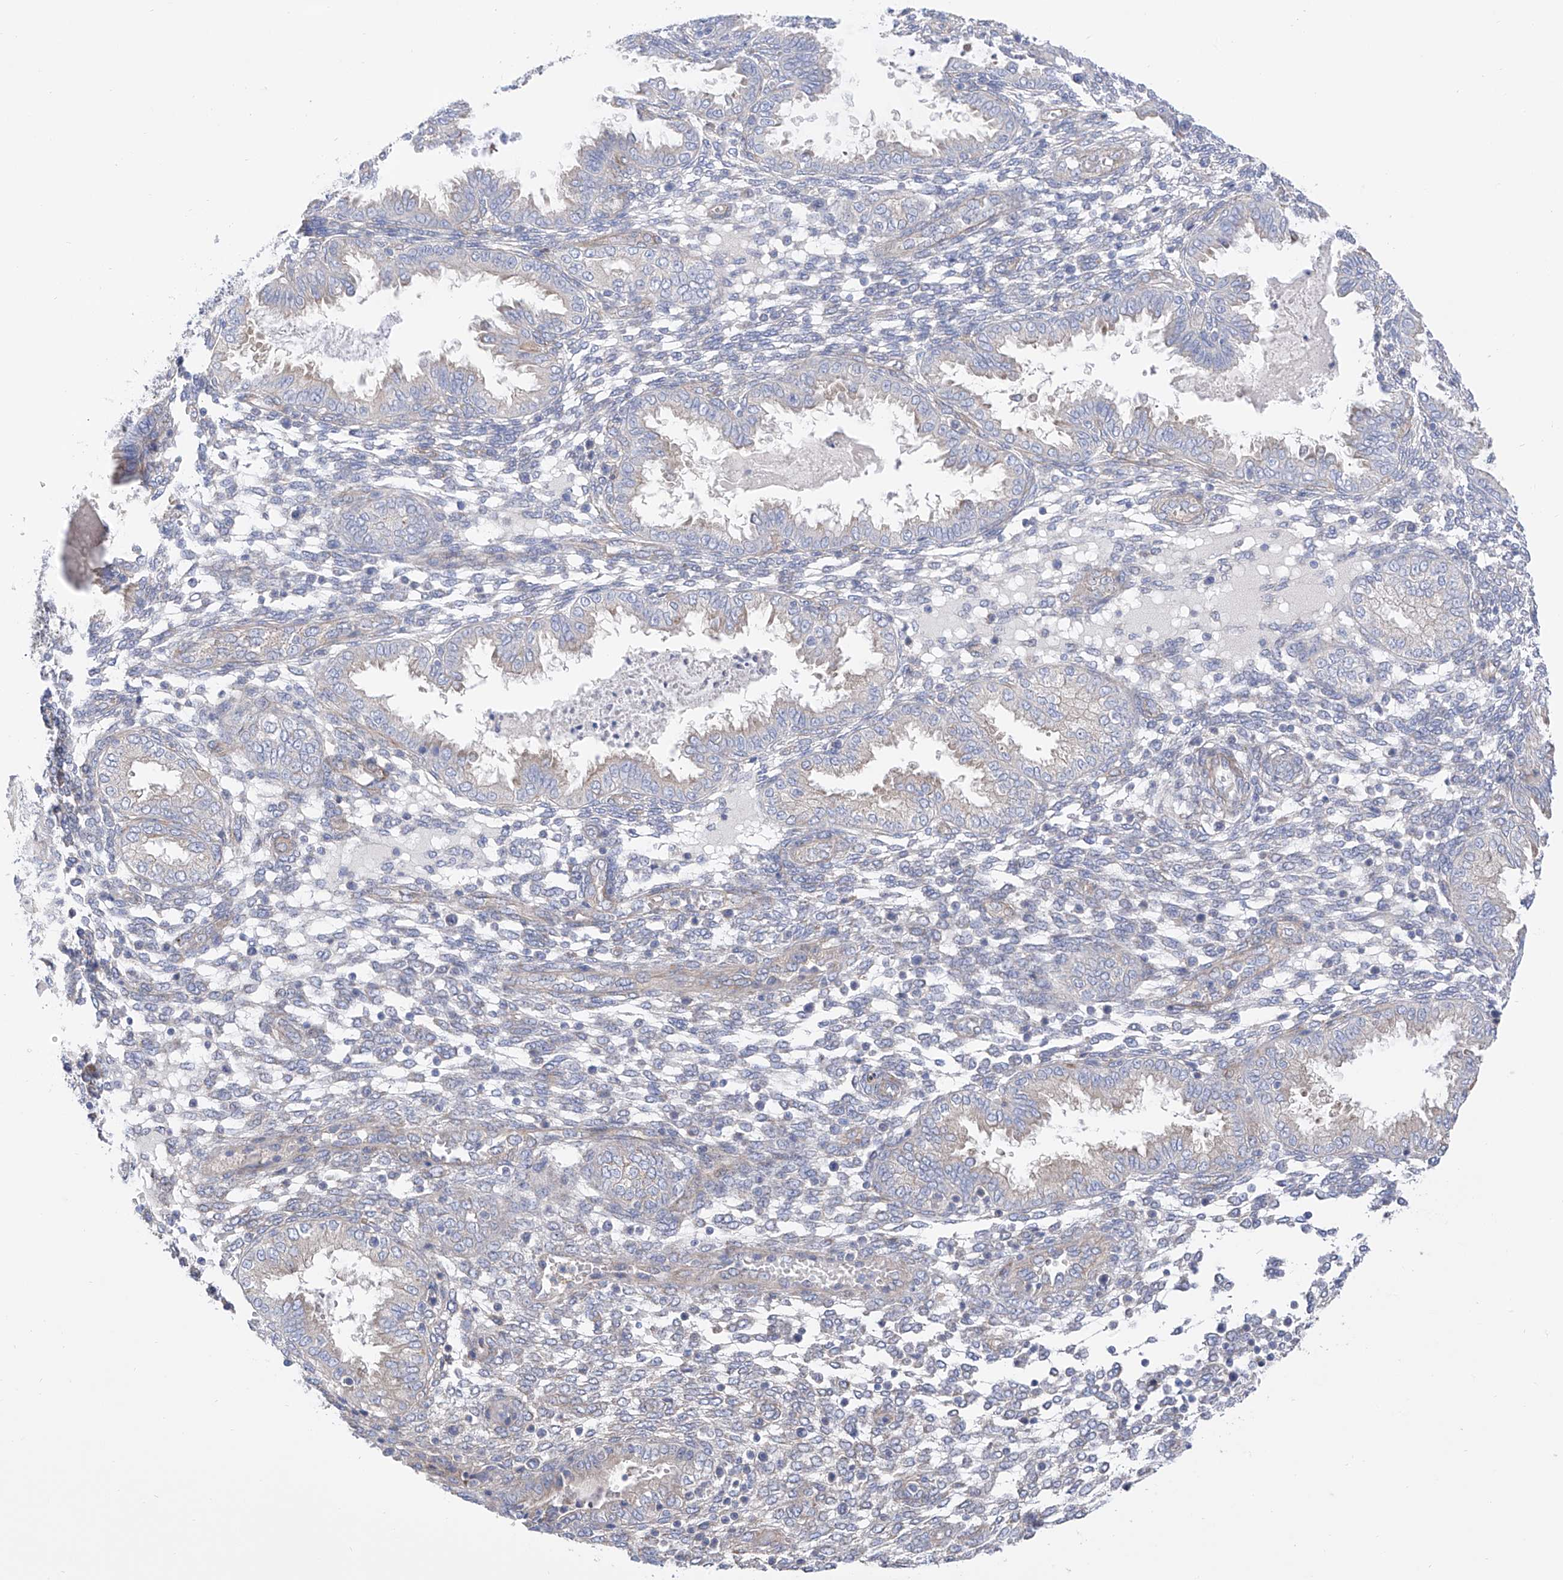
{"staining": {"intensity": "negative", "quantity": "none", "location": "none"}, "tissue": "endometrium", "cell_type": "Cells in endometrial stroma", "image_type": "normal", "snomed": [{"axis": "morphology", "description": "Normal tissue, NOS"}, {"axis": "topography", "description": "Endometrium"}], "caption": "There is no significant expression in cells in endometrial stroma of endometrium. The staining is performed using DAB brown chromogen with nuclei counter-stained in using hematoxylin.", "gene": "LCA5", "patient": {"sex": "female", "age": 33}}